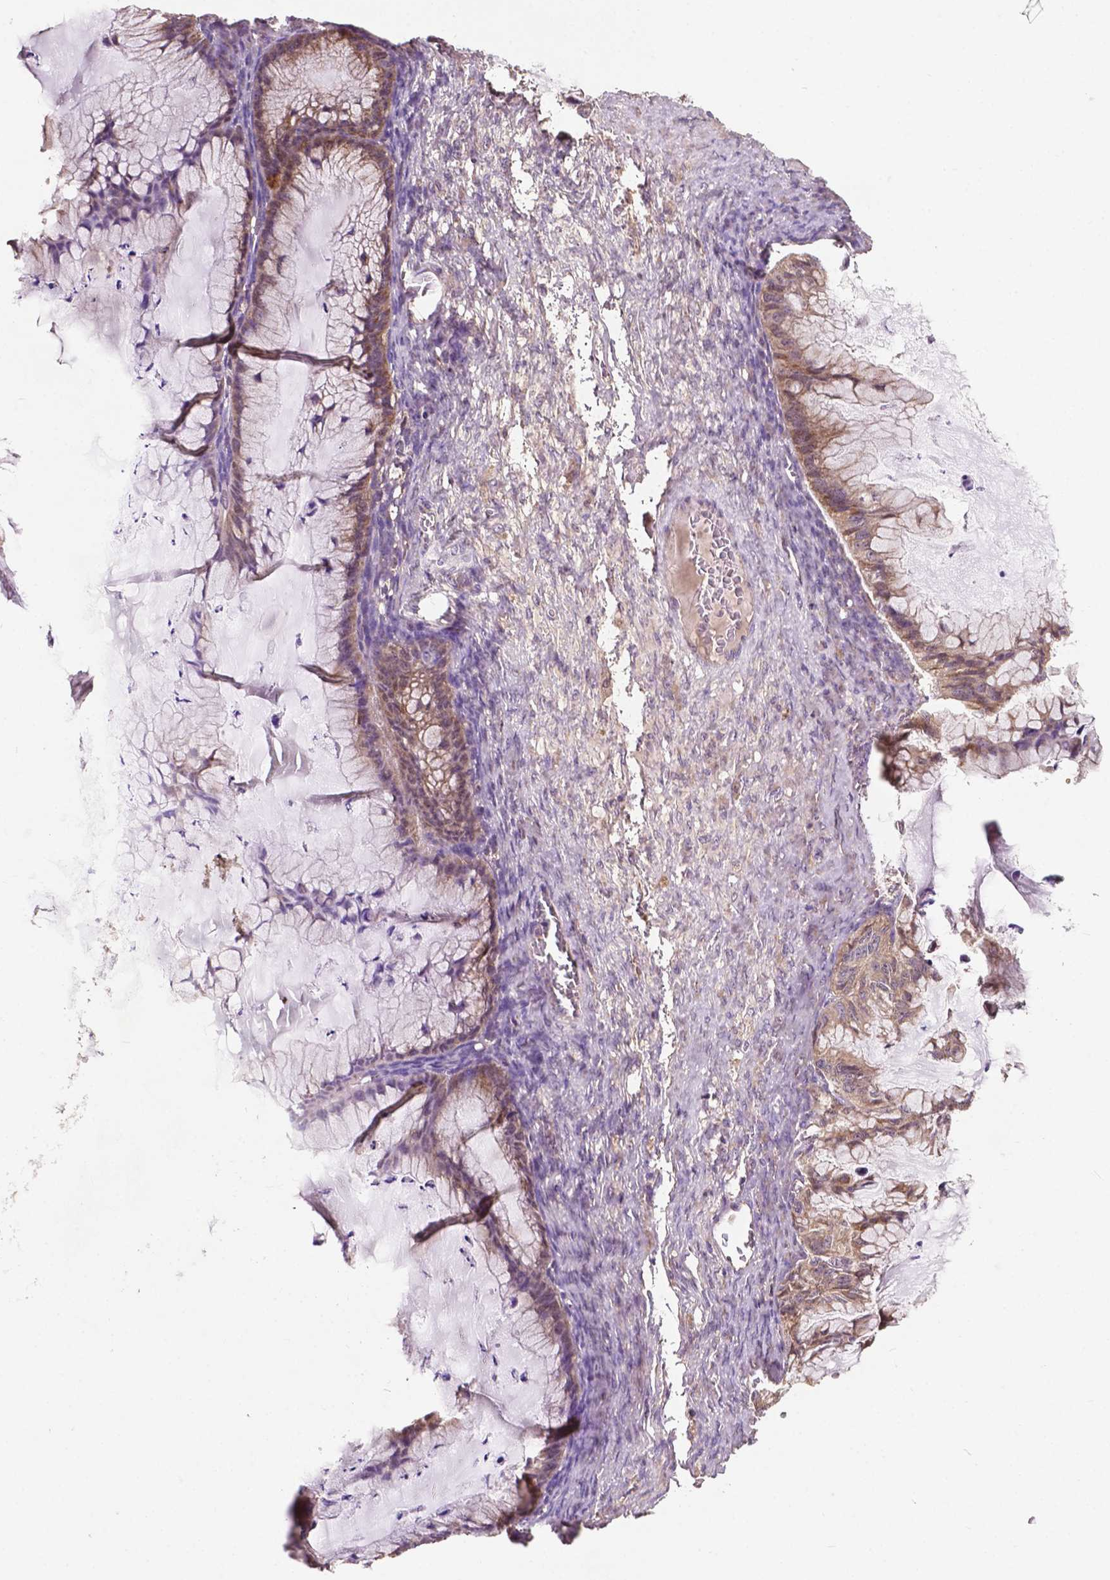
{"staining": {"intensity": "weak", "quantity": ">75%", "location": "cytoplasmic/membranous"}, "tissue": "ovarian cancer", "cell_type": "Tumor cells", "image_type": "cancer", "snomed": [{"axis": "morphology", "description": "Cystadenocarcinoma, mucinous, NOS"}, {"axis": "topography", "description": "Ovary"}], "caption": "Immunohistochemistry (IHC) (DAB (3,3'-diaminobenzidine)) staining of human ovarian mucinous cystadenocarcinoma shows weak cytoplasmic/membranous protein staining in approximately >75% of tumor cells.", "gene": "GJA9", "patient": {"sex": "female", "age": 72}}